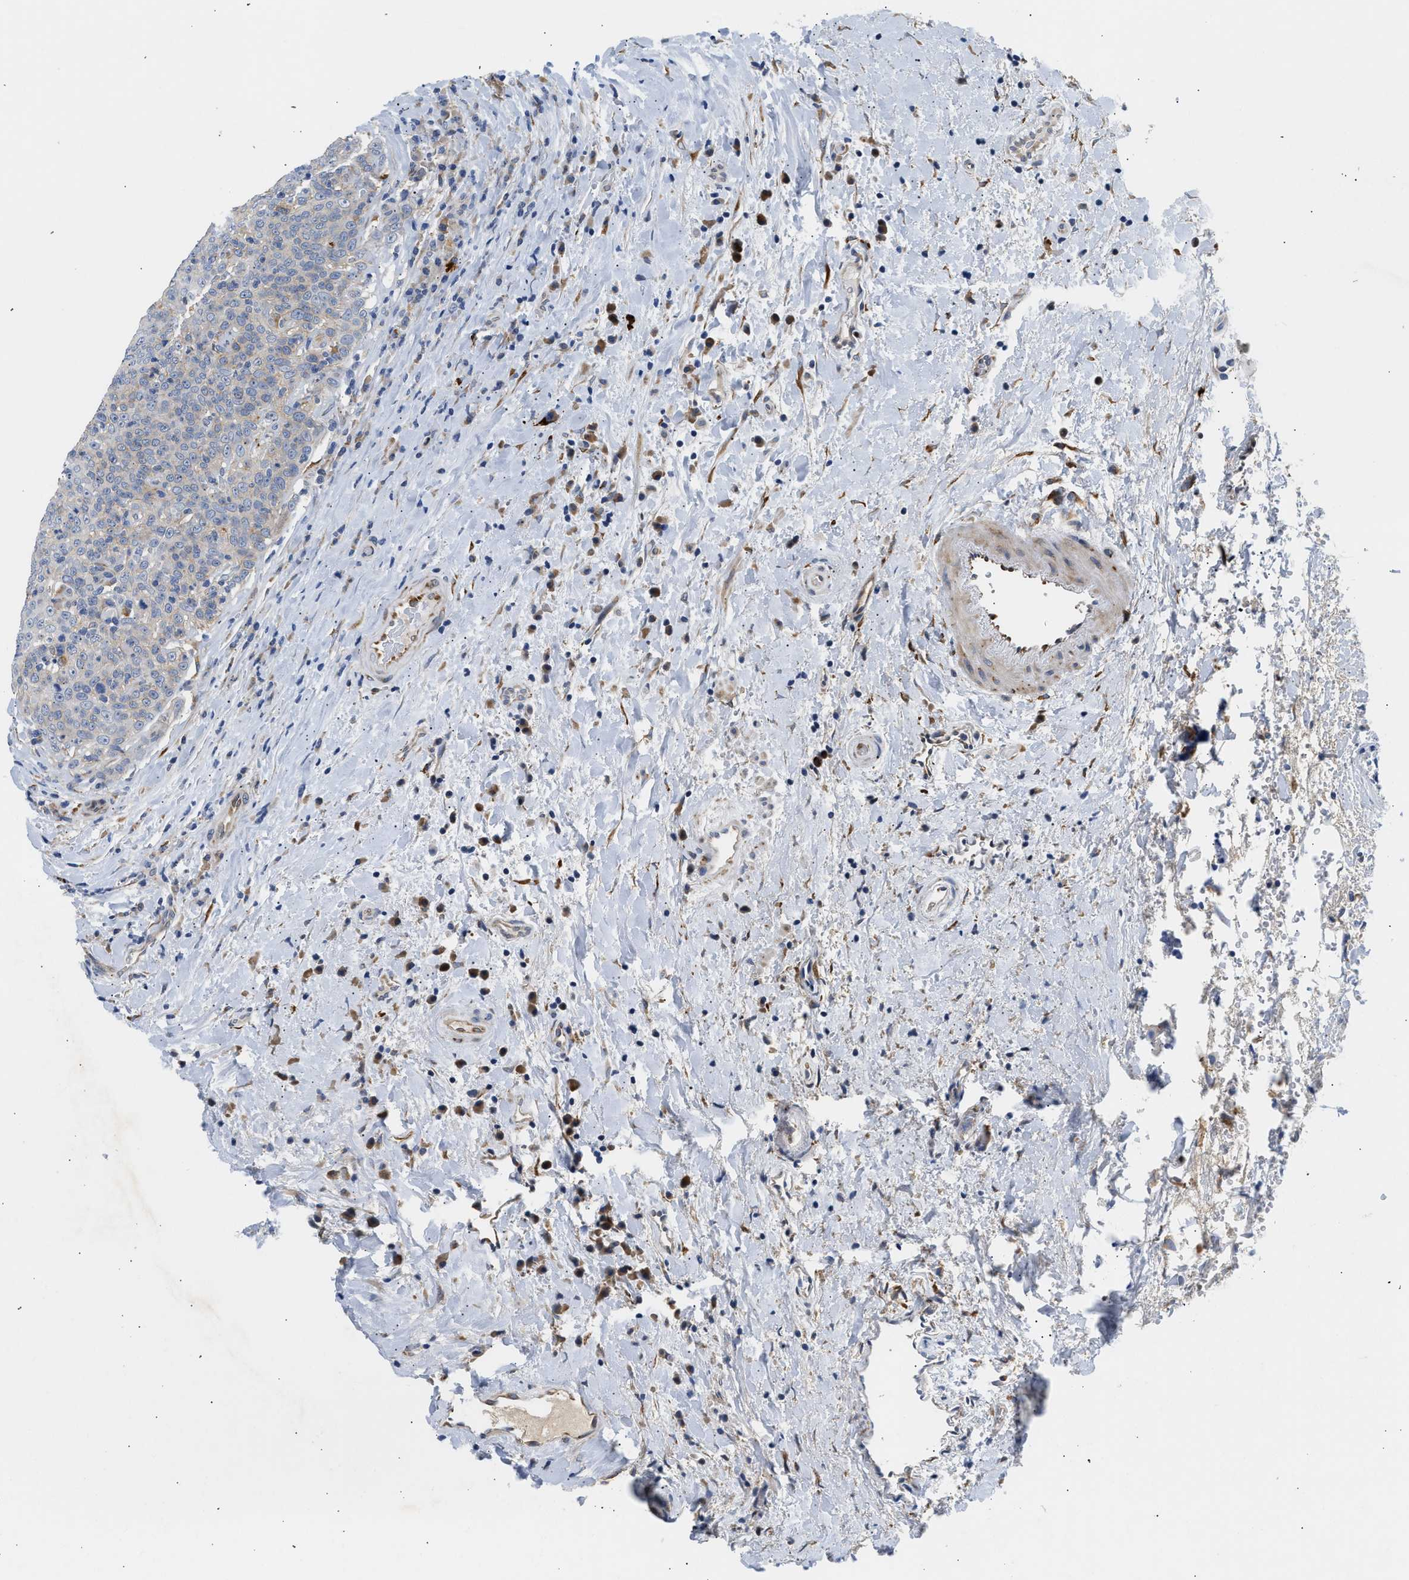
{"staining": {"intensity": "negative", "quantity": "none", "location": "none"}, "tissue": "head and neck cancer", "cell_type": "Tumor cells", "image_type": "cancer", "snomed": [{"axis": "morphology", "description": "Squamous cell carcinoma, NOS"}, {"axis": "morphology", "description": "Squamous cell carcinoma, metastatic, NOS"}, {"axis": "topography", "description": "Lymph node"}, {"axis": "topography", "description": "Head-Neck"}], "caption": "Immunohistochemistry image of neoplastic tissue: human metastatic squamous cell carcinoma (head and neck) stained with DAB shows no significant protein expression in tumor cells. The staining is performed using DAB brown chromogen with nuclei counter-stained in using hematoxylin.", "gene": "PPM1L", "patient": {"sex": "male", "age": 62}}